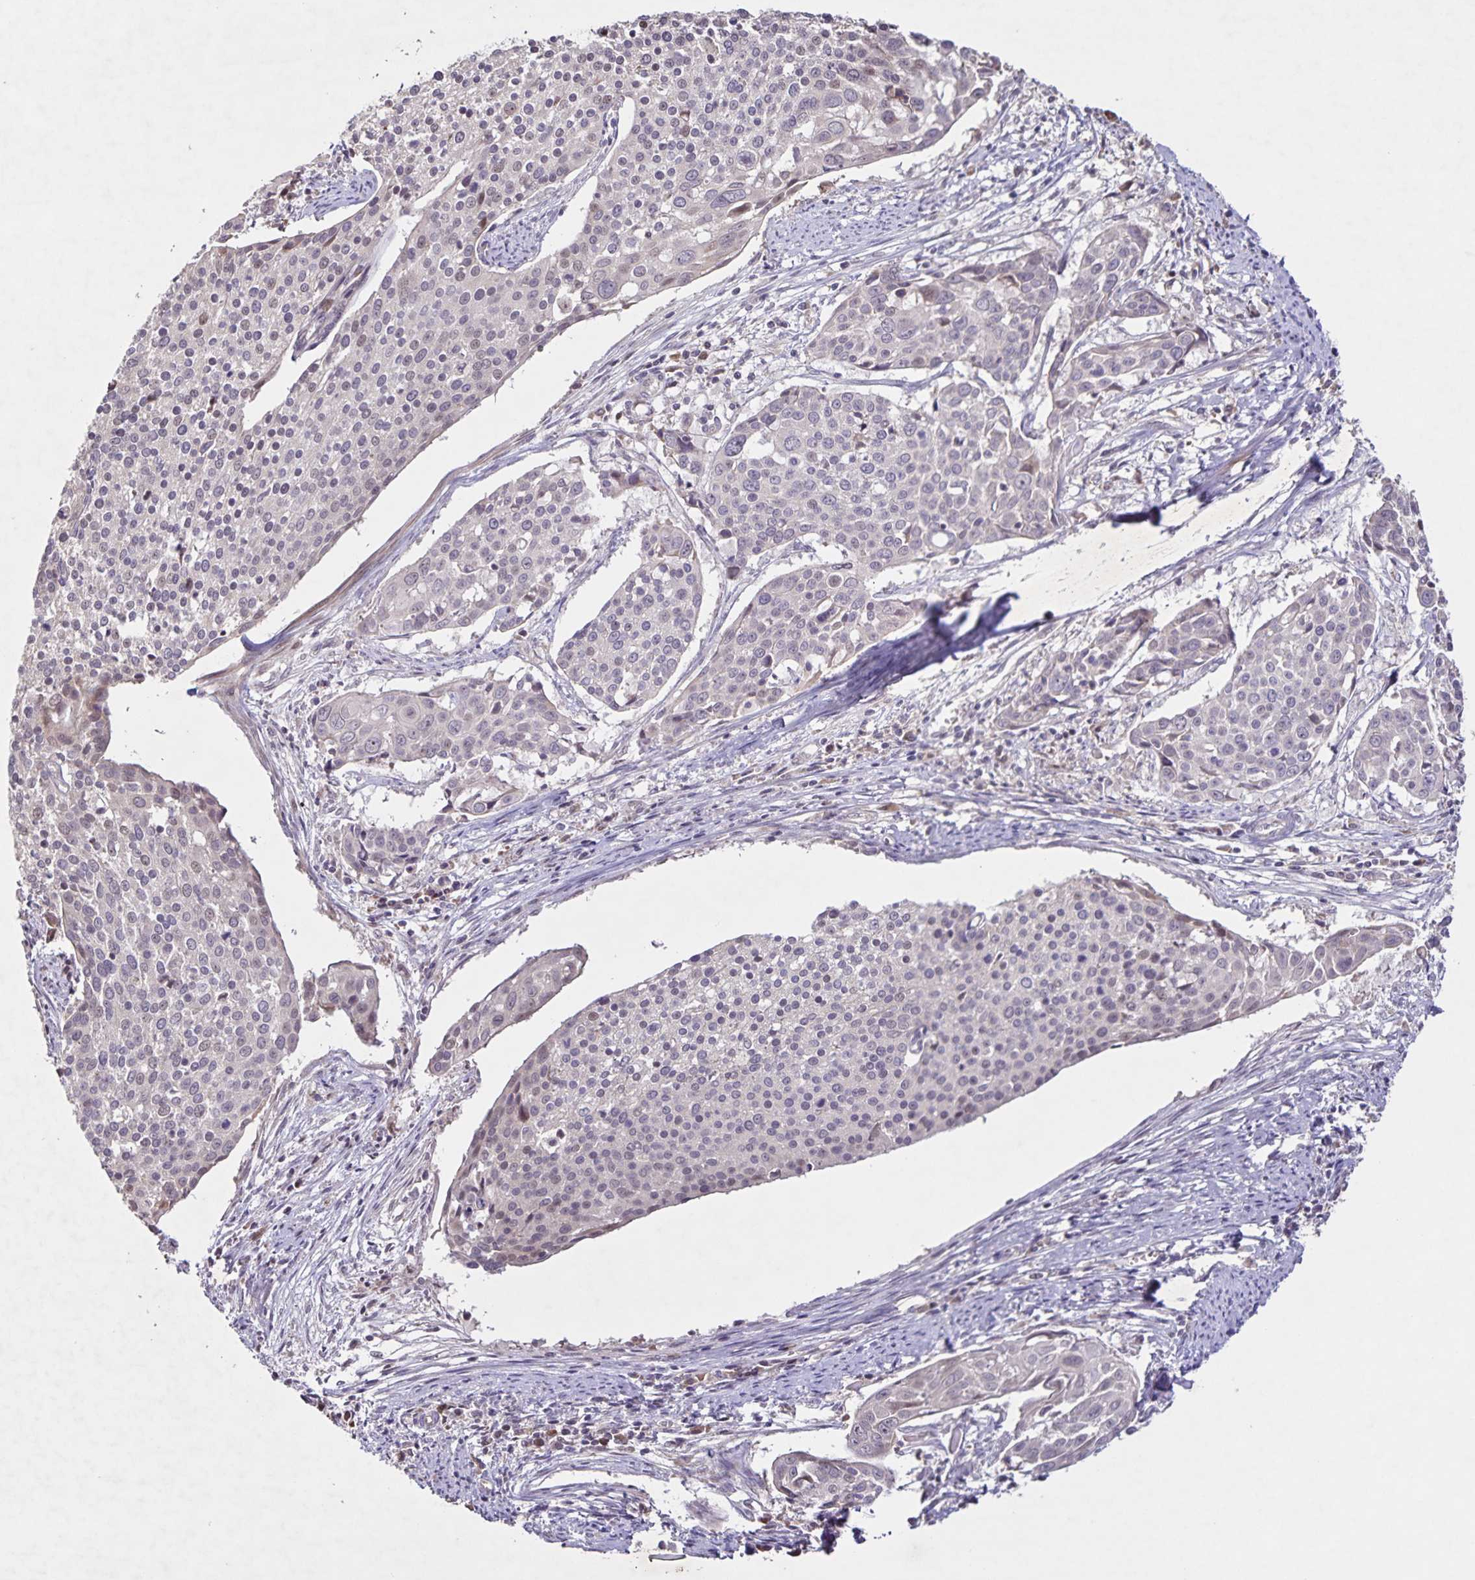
{"staining": {"intensity": "weak", "quantity": "<25%", "location": "nuclear"}, "tissue": "cervical cancer", "cell_type": "Tumor cells", "image_type": "cancer", "snomed": [{"axis": "morphology", "description": "Squamous cell carcinoma, NOS"}, {"axis": "topography", "description": "Cervix"}], "caption": "High magnification brightfield microscopy of cervical cancer stained with DAB (3,3'-diaminobenzidine) (brown) and counterstained with hematoxylin (blue): tumor cells show no significant expression. (DAB (3,3'-diaminobenzidine) immunohistochemistry (IHC) with hematoxylin counter stain).", "gene": "GDF2", "patient": {"sex": "female", "age": 39}}